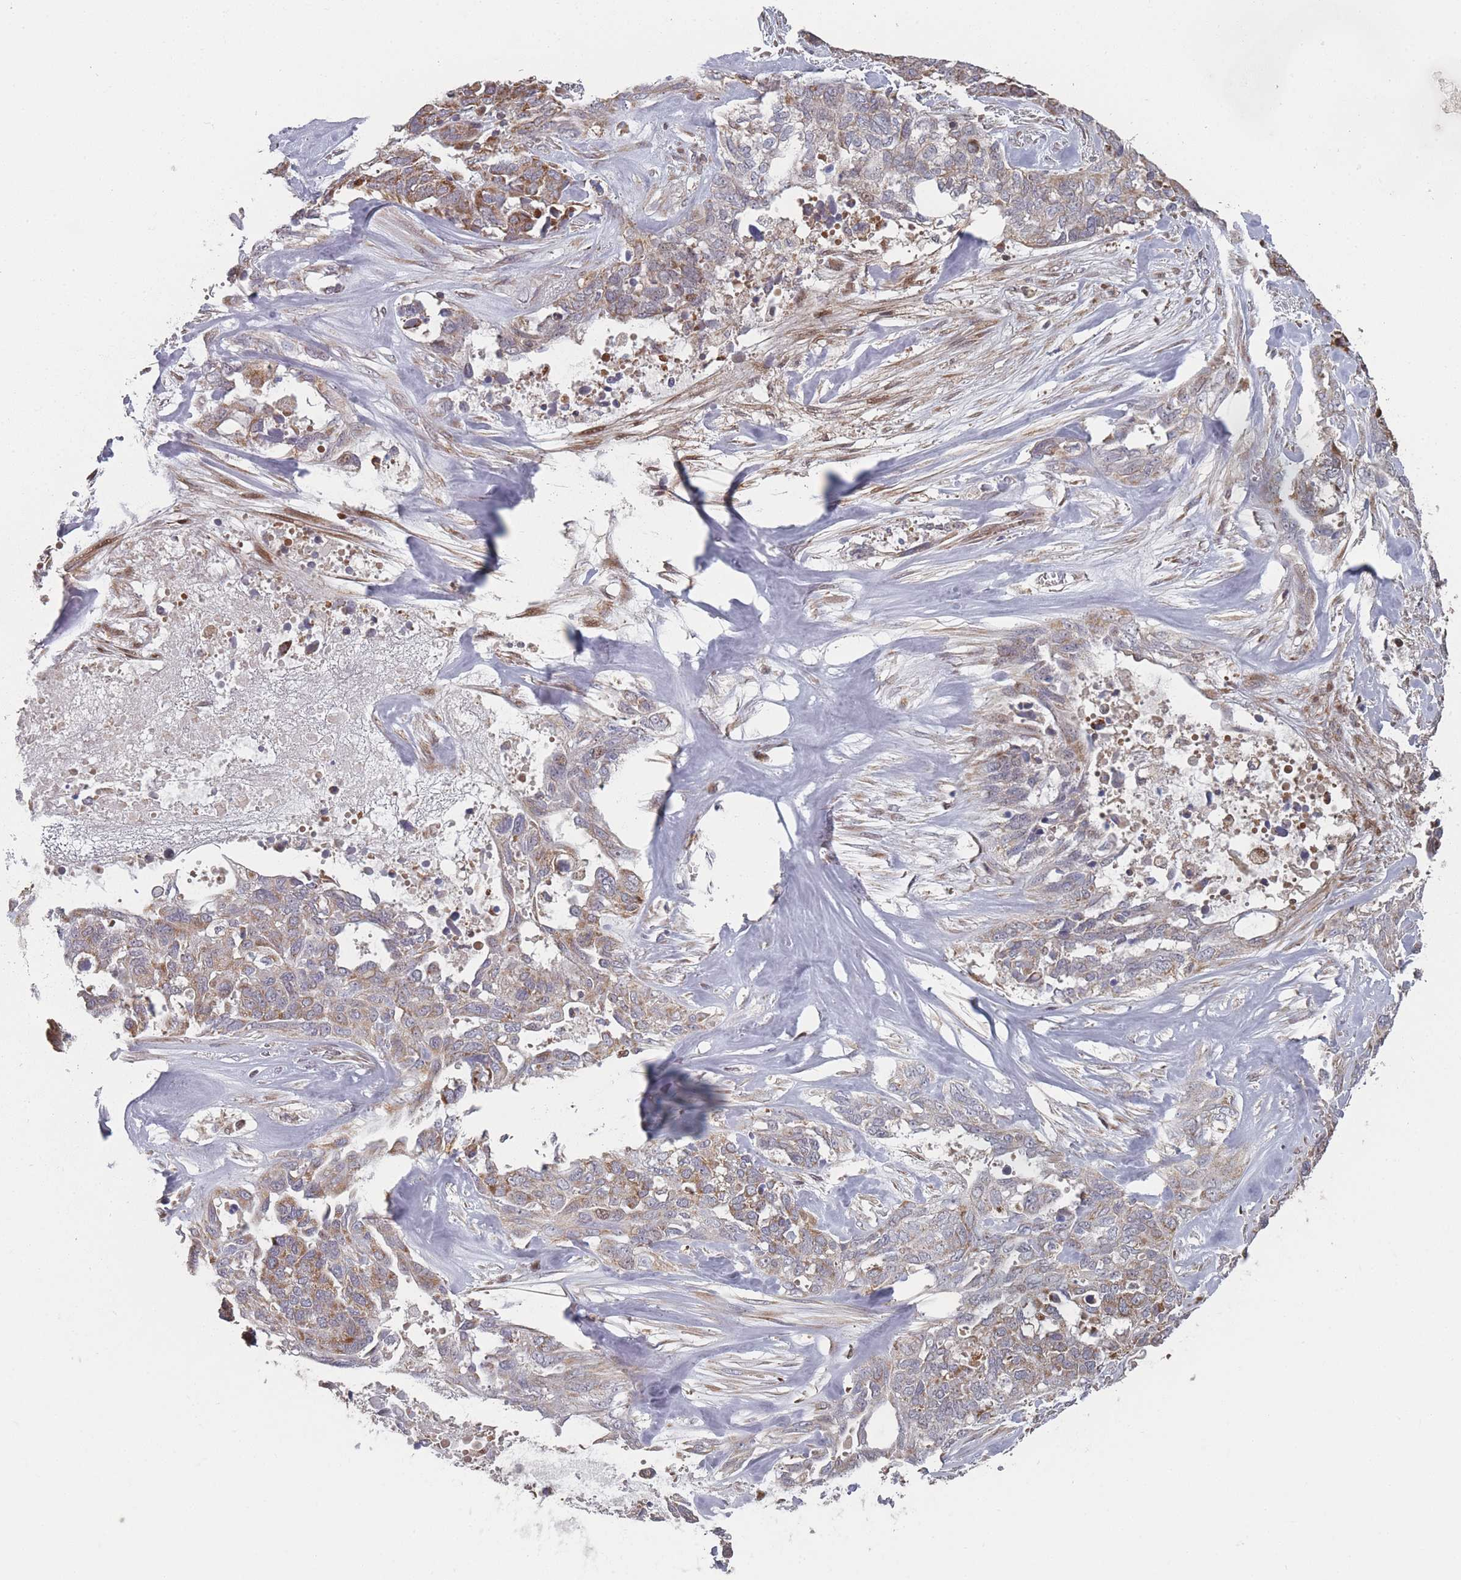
{"staining": {"intensity": "weak", "quantity": ">75%", "location": "cytoplasmic/membranous"}, "tissue": "ovarian cancer", "cell_type": "Tumor cells", "image_type": "cancer", "snomed": [{"axis": "morphology", "description": "Cystadenocarcinoma, serous, NOS"}, {"axis": "topography", "description": "Ovary"}], "caption": "This micrograph reveals ovarian serous cystadenocarcinoma stained with immunohistochemistry to label a protein in brown. The cytoplasmic/membranous of tumor cells show weak positivity for the protein. Nuclei are counter-stained blue.", "gene": "PSMB3", "patient": {"sex": "female", "age": 44}}